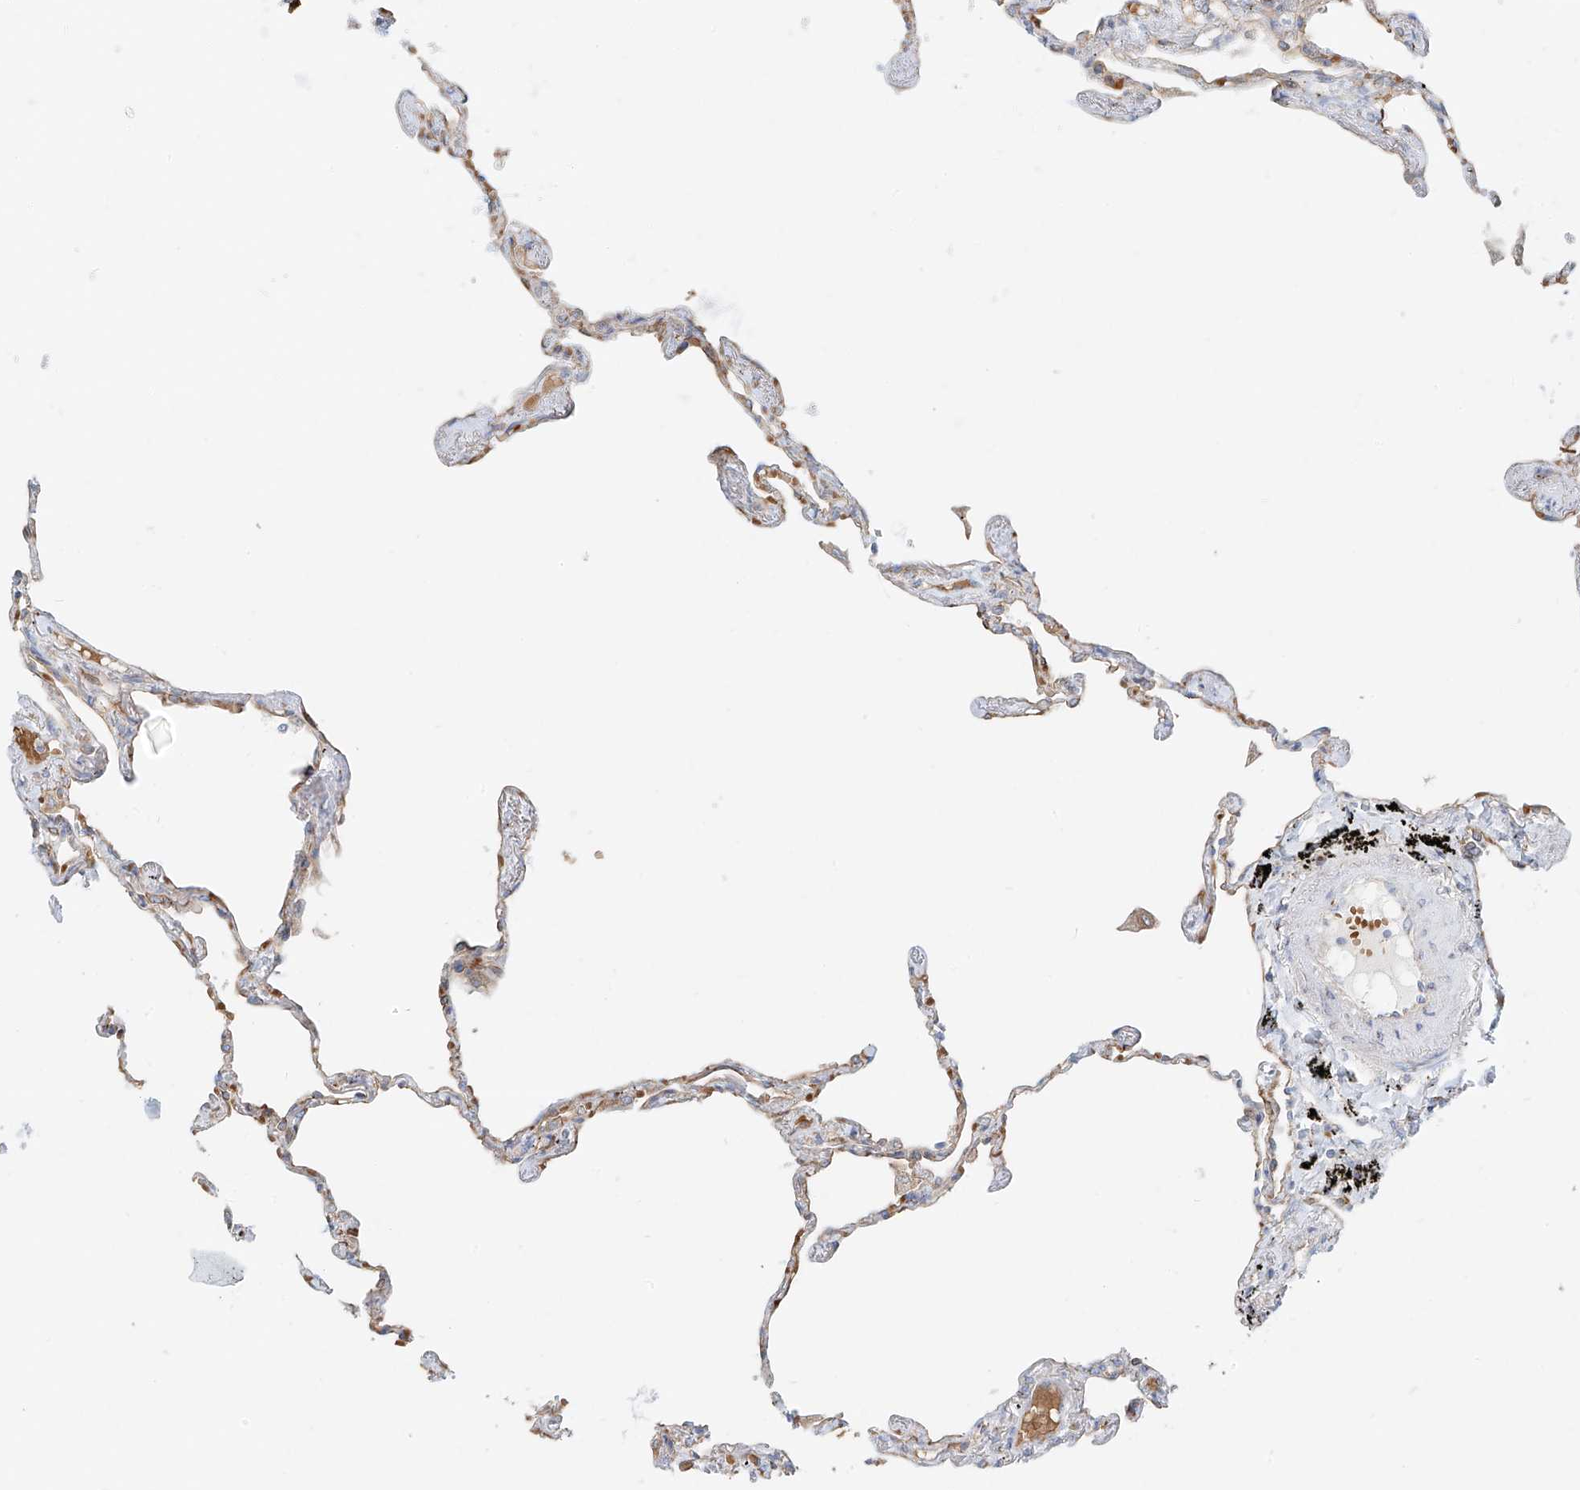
{"staining": {"intensity": "weak", "quantity": ">75%", "location": "cytoplasmic/membranous"}, "tissue": "lung", "cell_type": "Alveolar cells", "image_type": "normal", "snomed": [{"axis": "morphology", "description": "Normal tissue, NOS"}, {"axis": "topography", "description": "Lung"}], "caption": "High-power microscopy captured an IHC photomicrograph of benign lung, revealing weak cytoplasmic/membranous staining in approximately >75% of alveolar cells.", "gene": "EIPR1", "patient": {"sex": "female", "age": 67}}